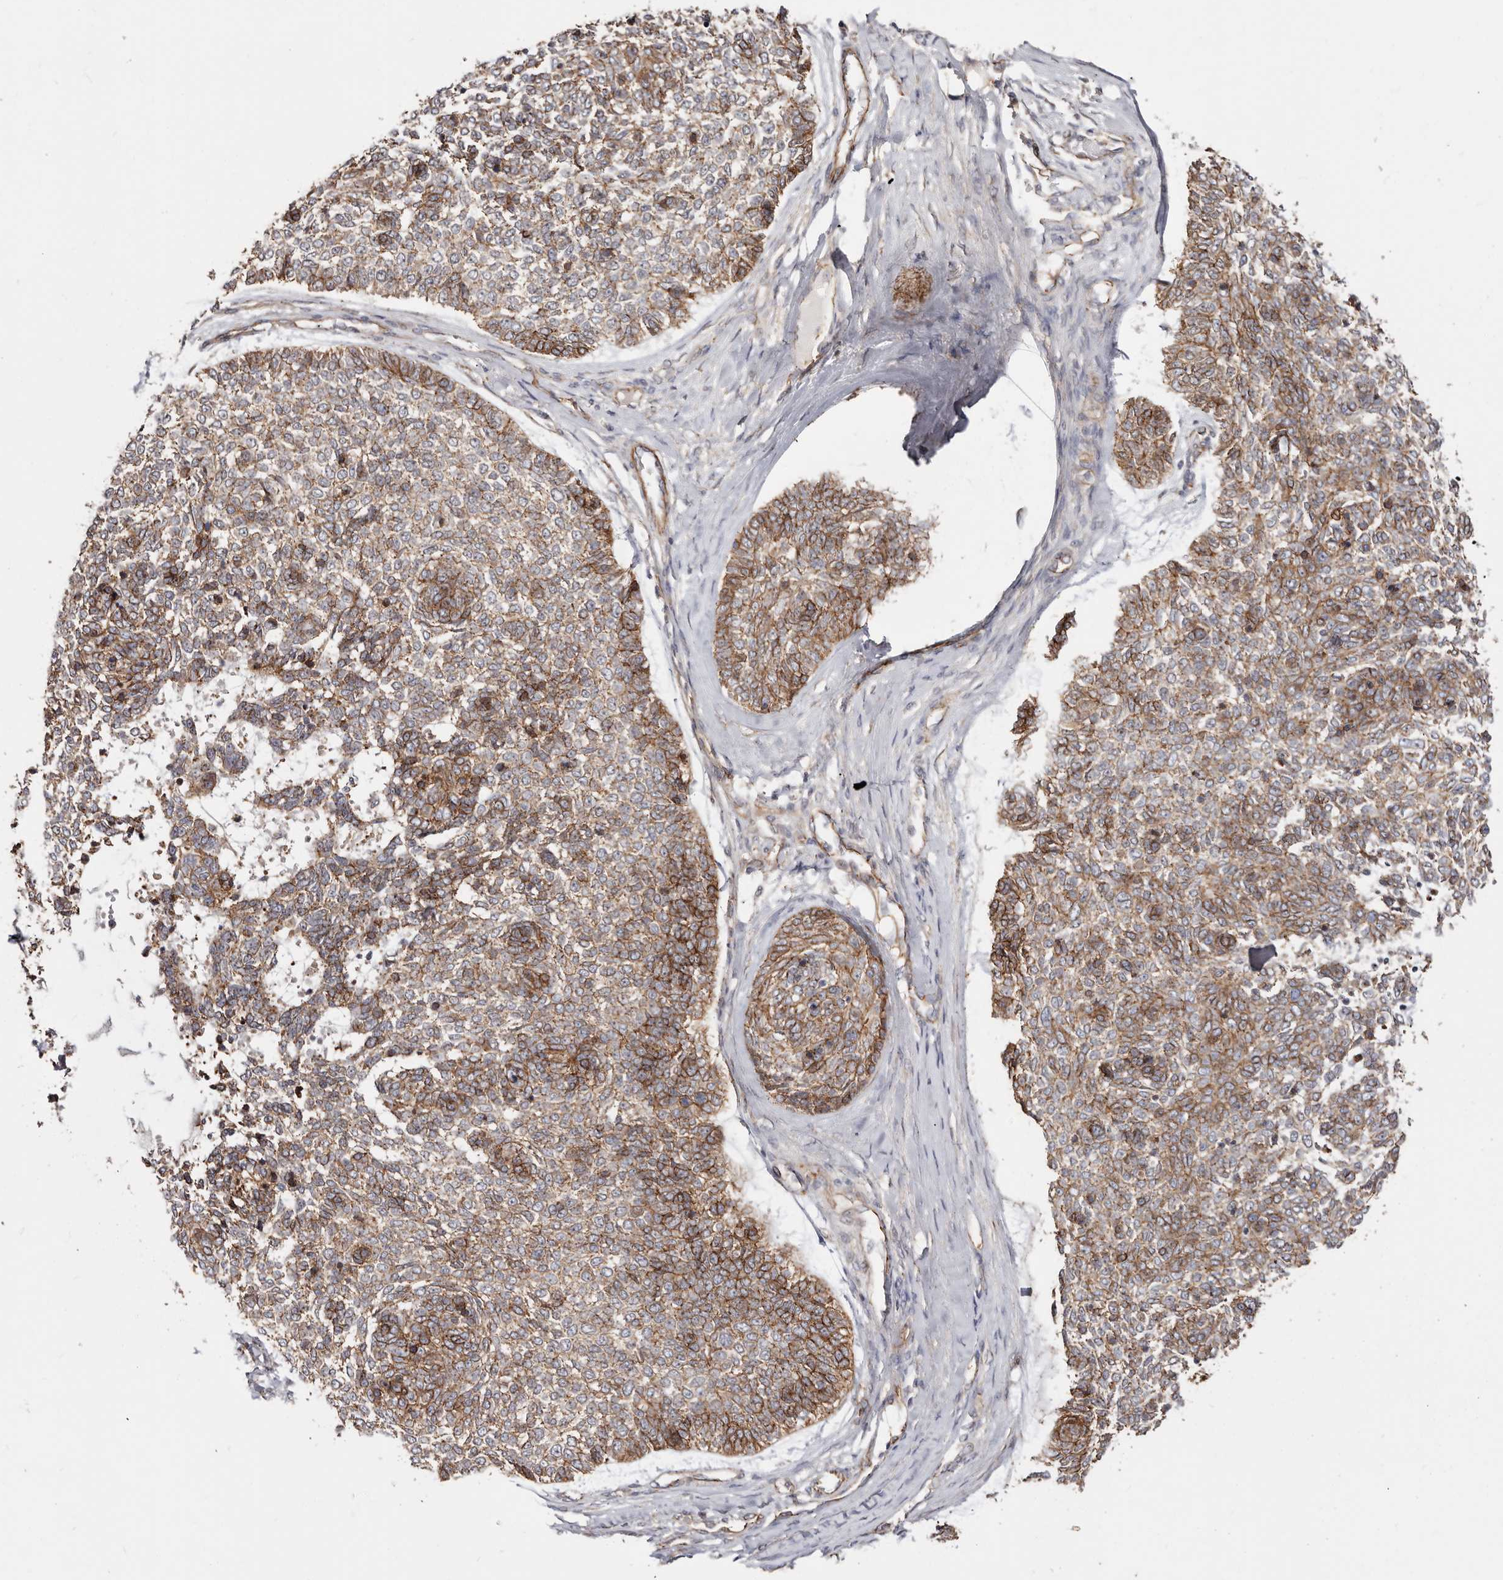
{"staining": {"intensity": "moderate", "quantity": ">75%", "location": "cytoplasmic/membranous"}, "tissue": "skin cancer", "cell_type": "Tumor cells", "image_type": "cancer", "snomed": [{"axis": "morphology", "description": "Basal cell carcinoma"}, {"axis": "topography", "description": "Skin"}], "caption": "A high-resolution micrograph shows immunohistochemistry staining of skin cancer (basal cell carcinoma), which reveals moderate cytoplasmic/membranous expression in about >75% of tumor cells. (IHC, brightfield microscopy, high magnification).", "gene": "CTNNB1", "patient": {"sex": "female", "age": 81}}